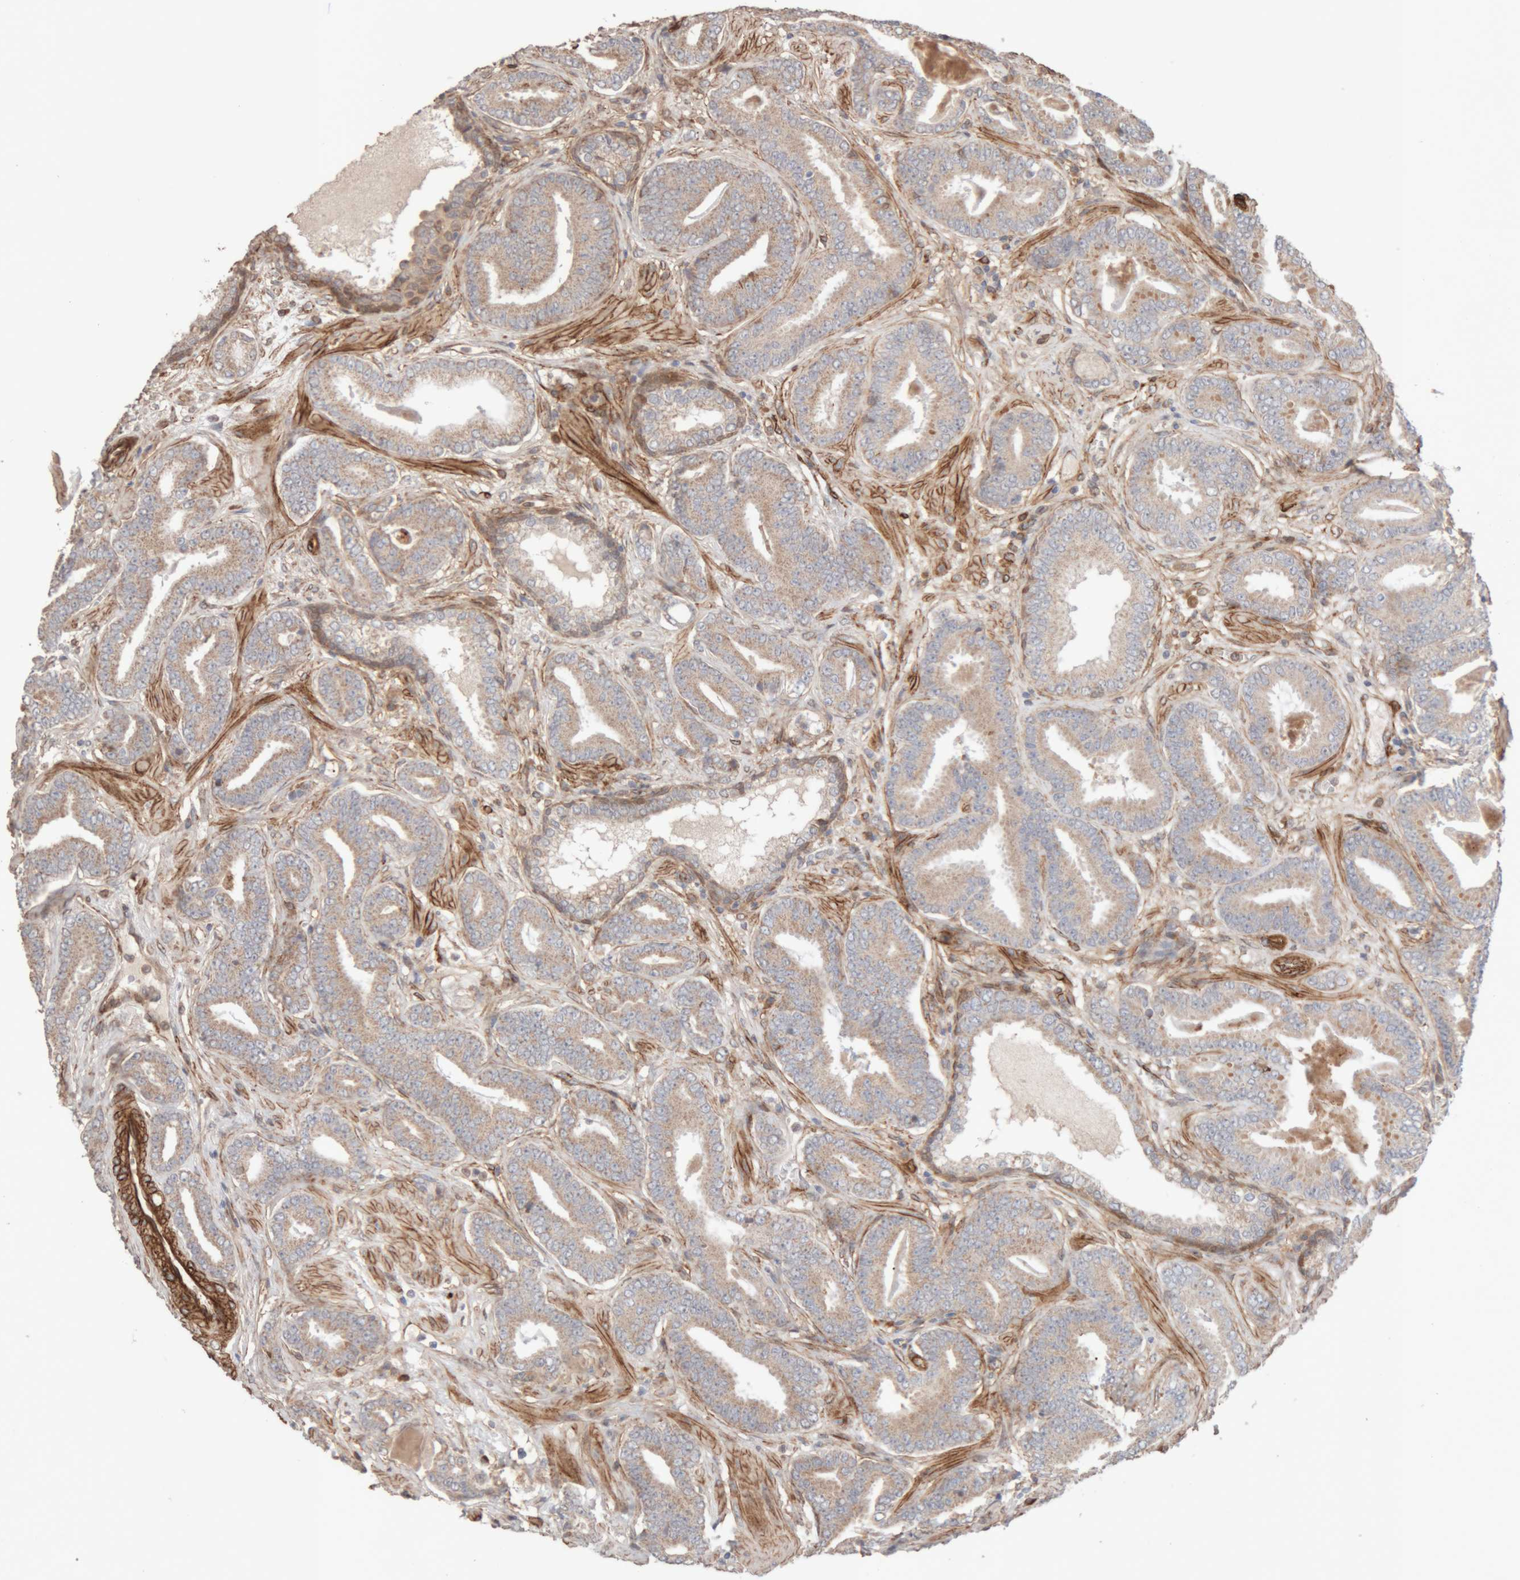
{"staining": {"intensity": "weak", "quantity": ">75%", "location": "cytoplasmic/membranous"}, "tissue": "prostate cancer", "cell_type": "Tumor cells", "image_type": "cancer", "snomed": [{"axis": "morphology", "description": "Adenocarcinoma, Low grade"}, {"axis": "topography", "description": "Prostate"}], "caption": "IHC image of human prostate cancer stained for a protein (brown), which demonstrates low levels of weak cytoplasmic/membranous positivity in about >75% of tumor cells.", "gene": "RAB32", "patient": {"sex": "male", "age": 62}}